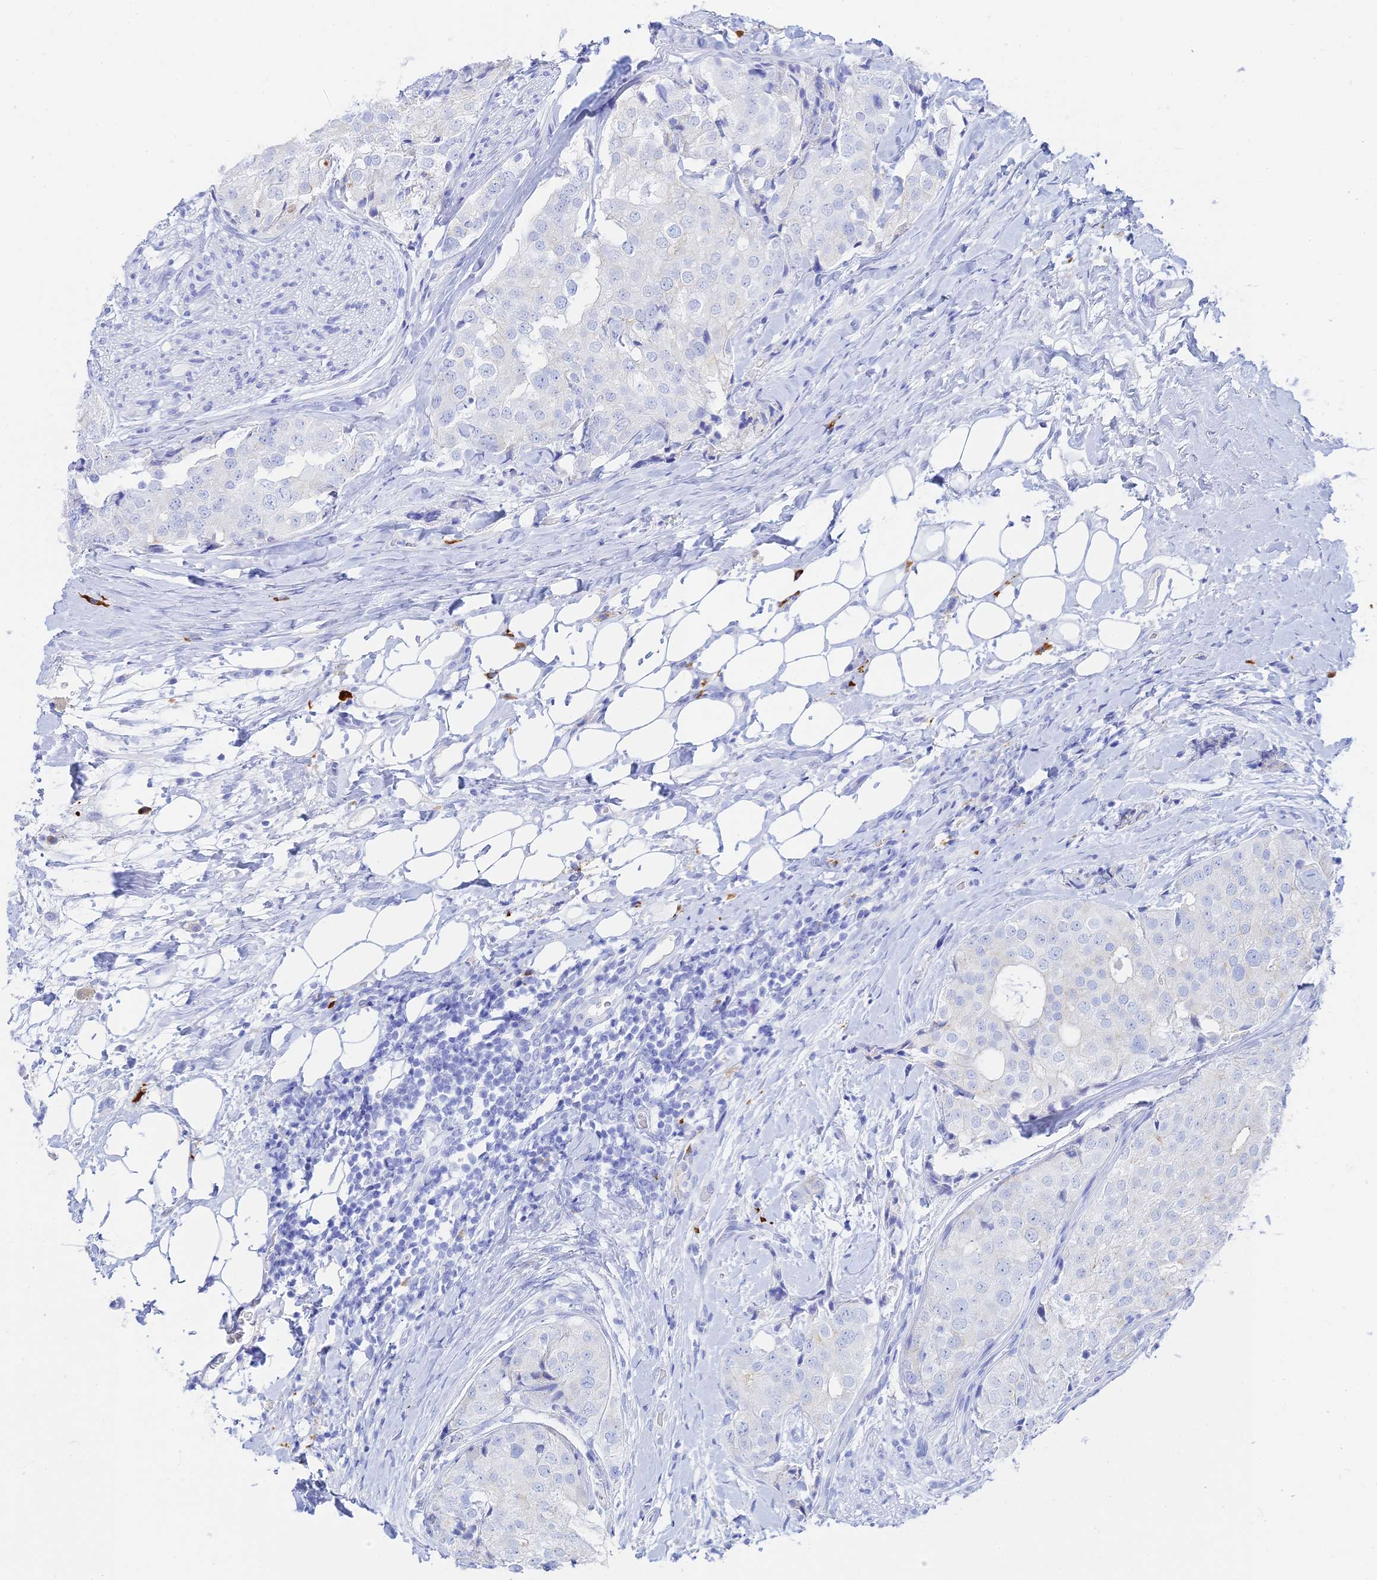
{"staining": {"intensity": "negative", "quantity": "none", "location": "none"}, "tissue": "prostate cancer", "cell_type": "Tumor cells", "image_type": "cancer", "snomed": [{"axis": "morphology", "description": "Adenocarcinoma, High grade"}, {"axis": "topography", "description": "Prostate"}], "caption": "High power microscopy image of an immunohistochemistry histopathology image of high-grade adenocarcinoma (prostate), revealing no significant positivity in tumor cells. (Stains: DAB (3,3'-diaminobenzidine) immunohistochemistry with hematoxylin counter stain, Microscopy: brightfield microscopy at high magnification).", "gene": "CEP152", "patient": {"sex": "male", "age": 49}}